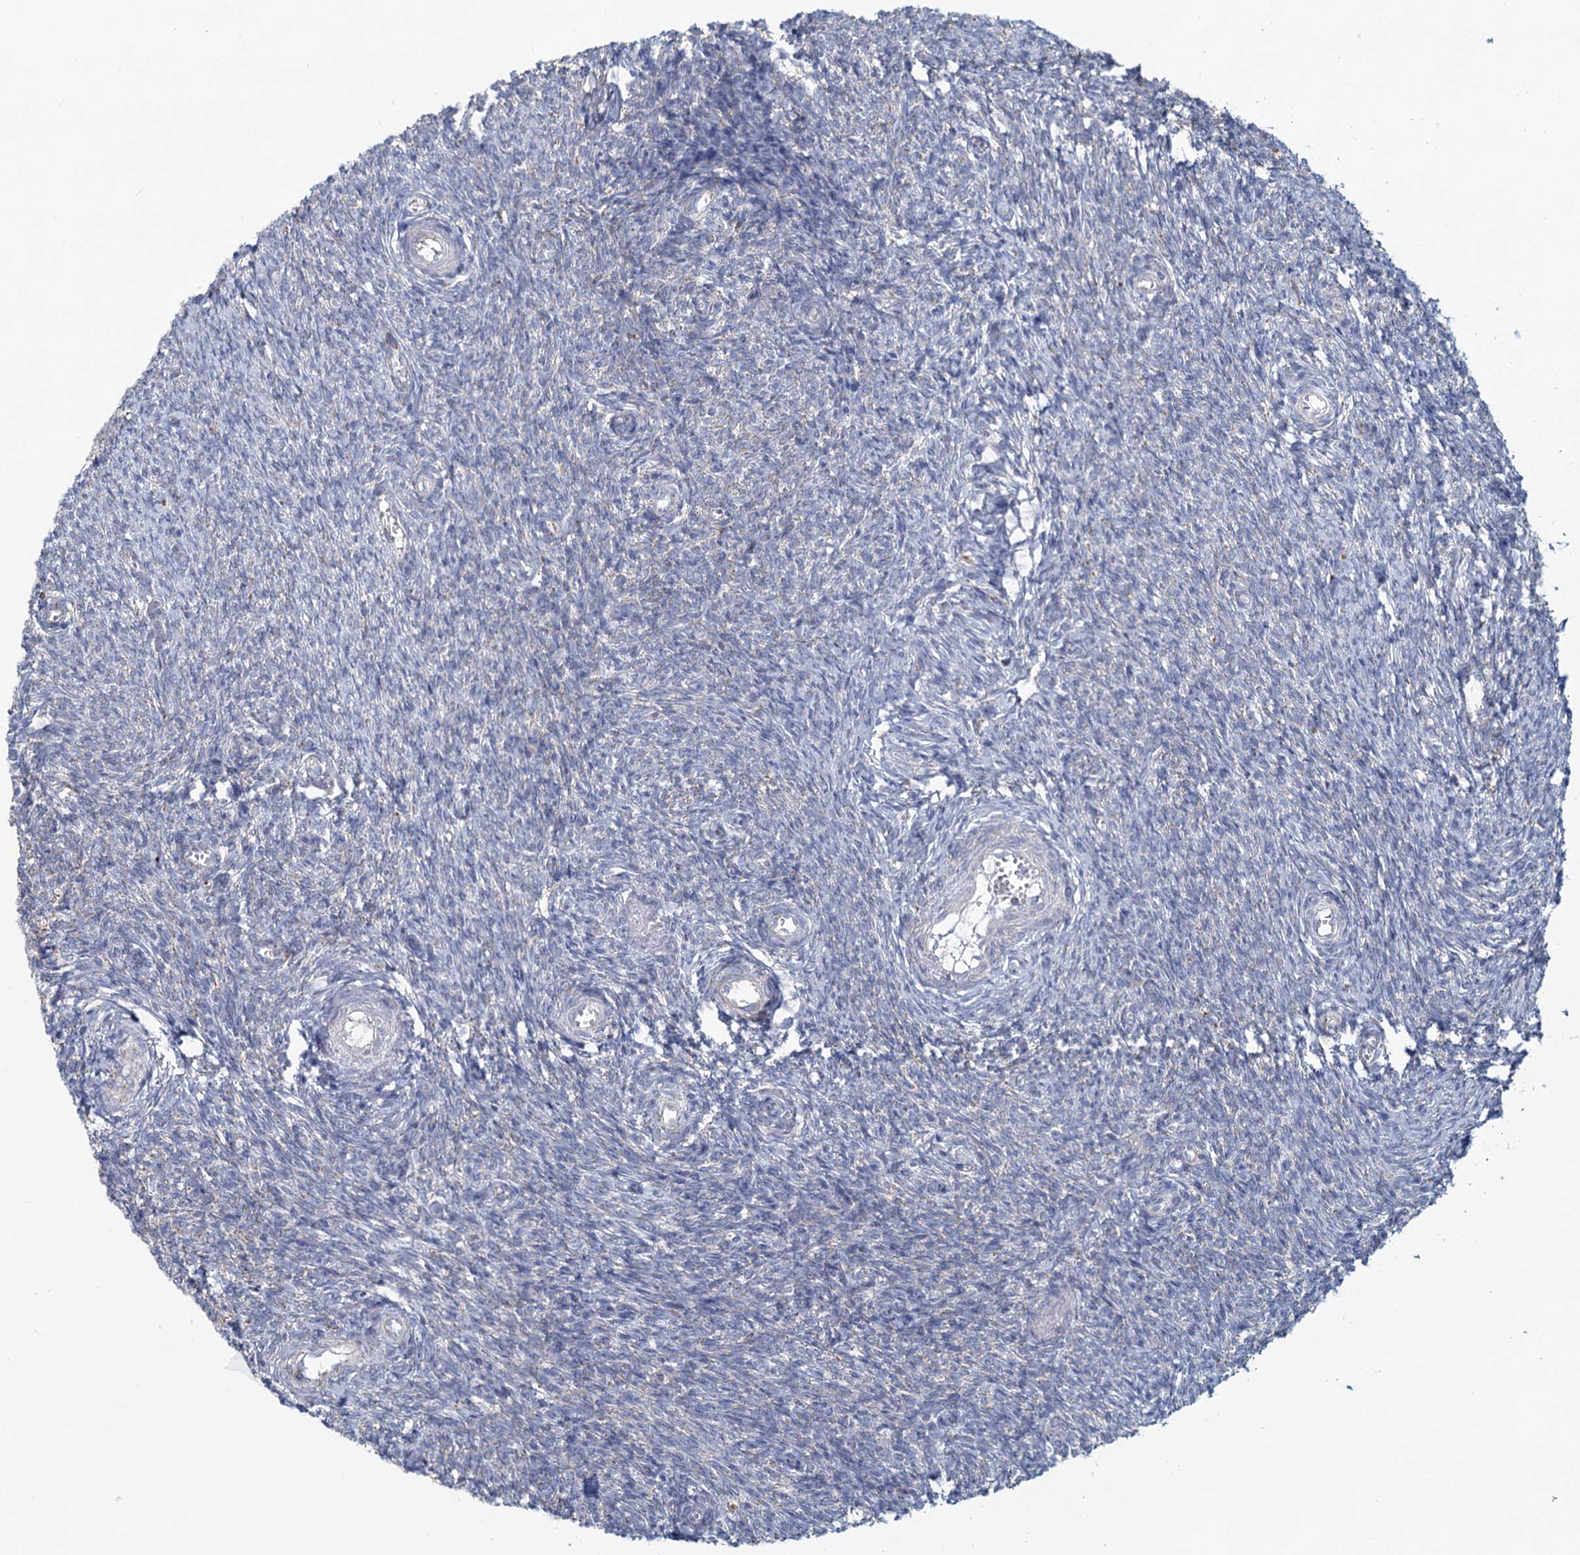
{"staining": {"intensity": "negative", "quantity": "none", "location": "none"}, "tissue": "ovary", "cell_type": "Ovarian stroma cells", "image_type": "normal", "snomed": [{"axis": "morphology", "description": "Normal tissue, NOS"}, {"axis": "topography", "description": "Ovary"}], "caption": "Immunohistochemistry (IHC) image of benign ovary: human ovary stained with DAB exhibits no significant protein expression in ovarian stroma cells.", "gene": "NDUFC2", "patient": {"sex": "female", "age": 44}}